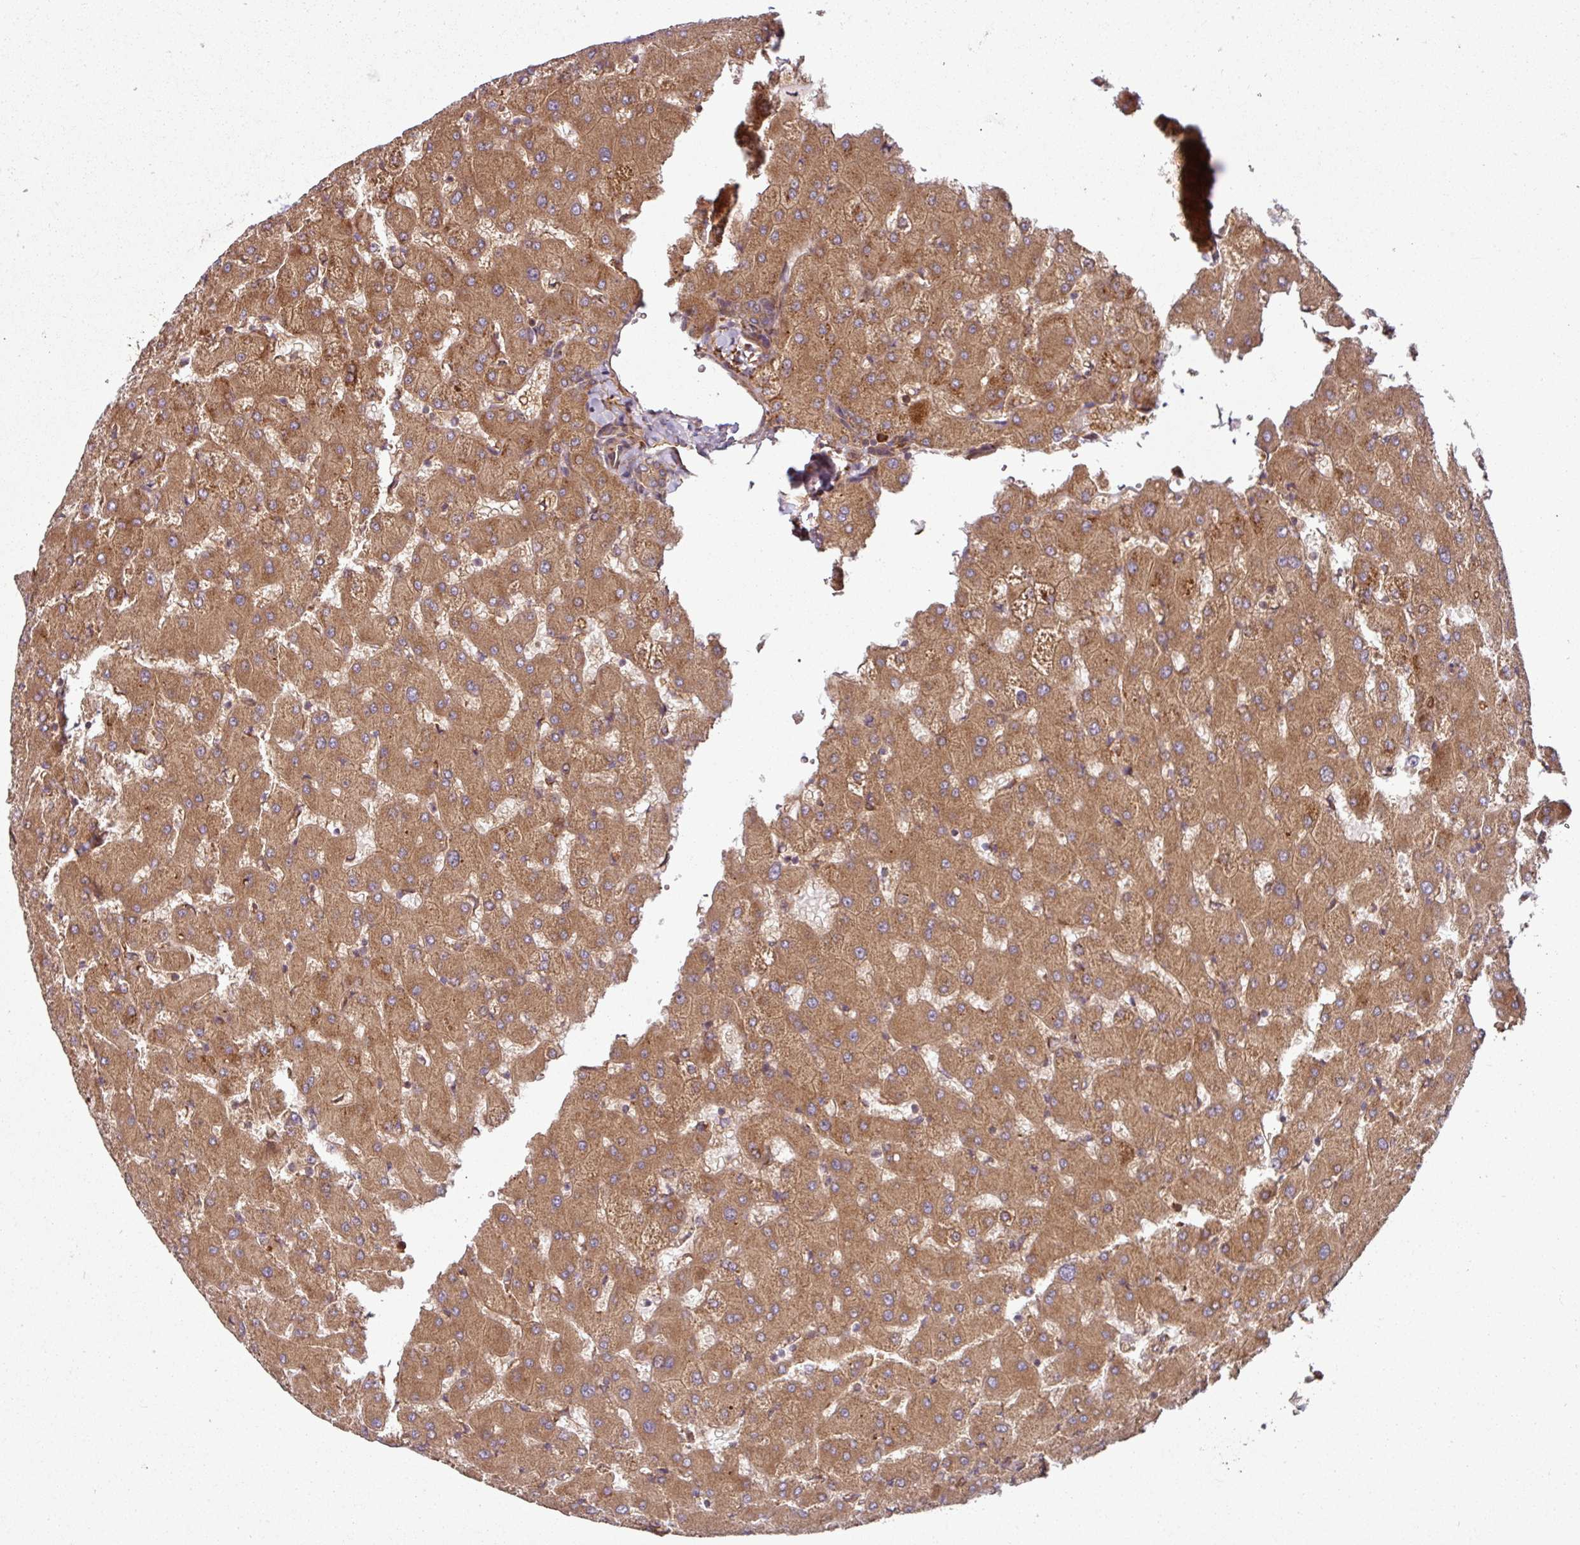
{"staining": {"intensity": "moderate", "quantity": ">75%", "location": "cytoplasmic/membranous"}, "tissue": "liver", "cell_type": "Cholangiocytes", "image_type": "normal", "snomed": [{"axis": "morphology", "description": "Normal tissue, NOS"}, {"axis": "topography", "description": "Liver"}], "caption": "Liver stained for a protein (brown) demonstrates moderate cytoplasmic/membranous positive positivity in approximately >75% of cholangiocytes.", "gene": "RAB5A", "patient": {"sex": "female", "age": 63}}